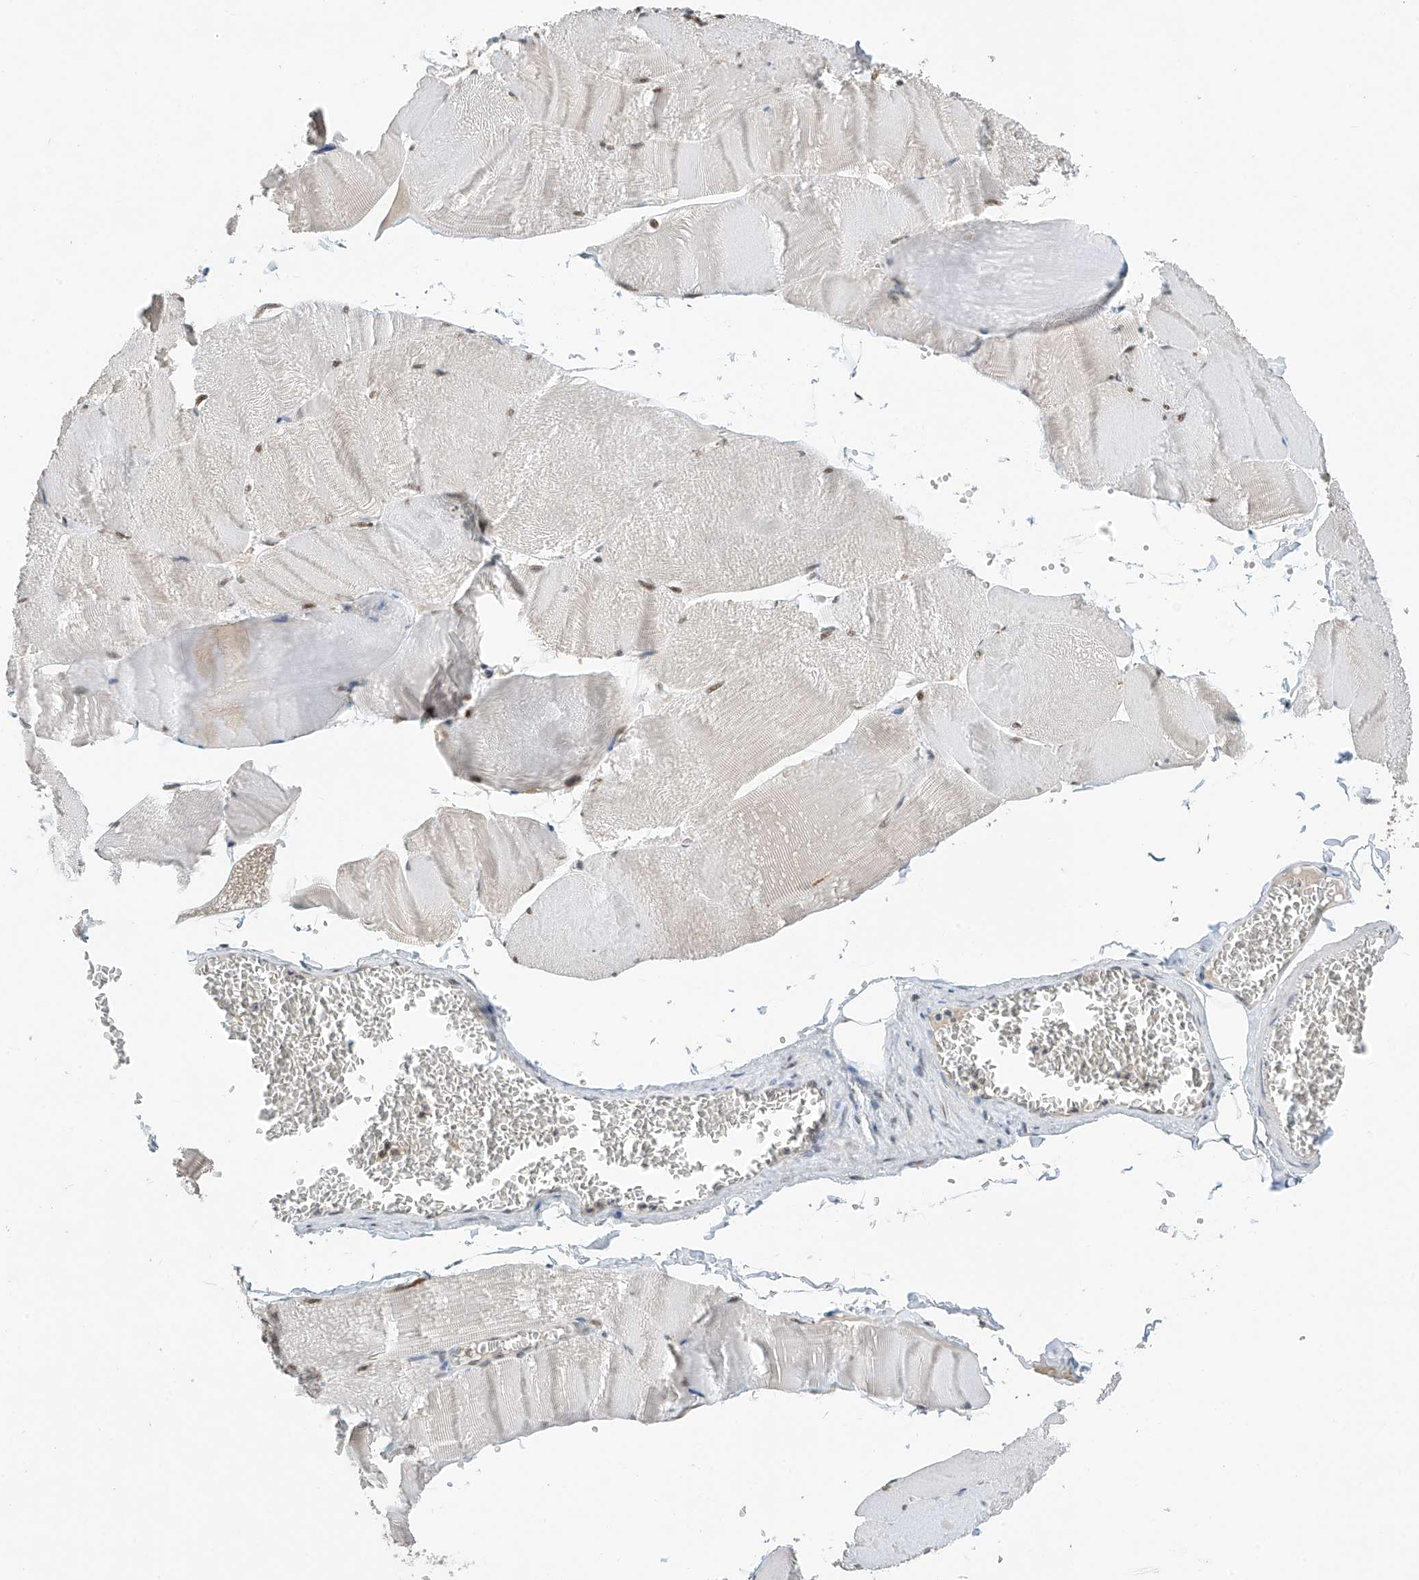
{"staining": {"intensity": "moderate", "quantity": "25%-75%", "location": "nuclear"}, "tissue": "skeletal muscle", "cell_type": "Myocytes", "image_type": "normal", "snomed": [{"axis": "morphology", "description": "Normal tissue, NOS"}, {"axis": "morphology", "description": "Basal cell carcinoma"}, {"axis": "topography", "description": "Skeletal muscle"}], "caption": "The immunohistochemical stain highlights moderate nuclear positivity in myocytes of unremarkable skeletal muscle. (Stains: DAB (3,3'-diaminobenzidine) in brown, nuclei in blue, Microscopy: brightfield microscopy at high magnification).", "gene": "RPAIN", "patient": {"sex": "female", "age": 64}}